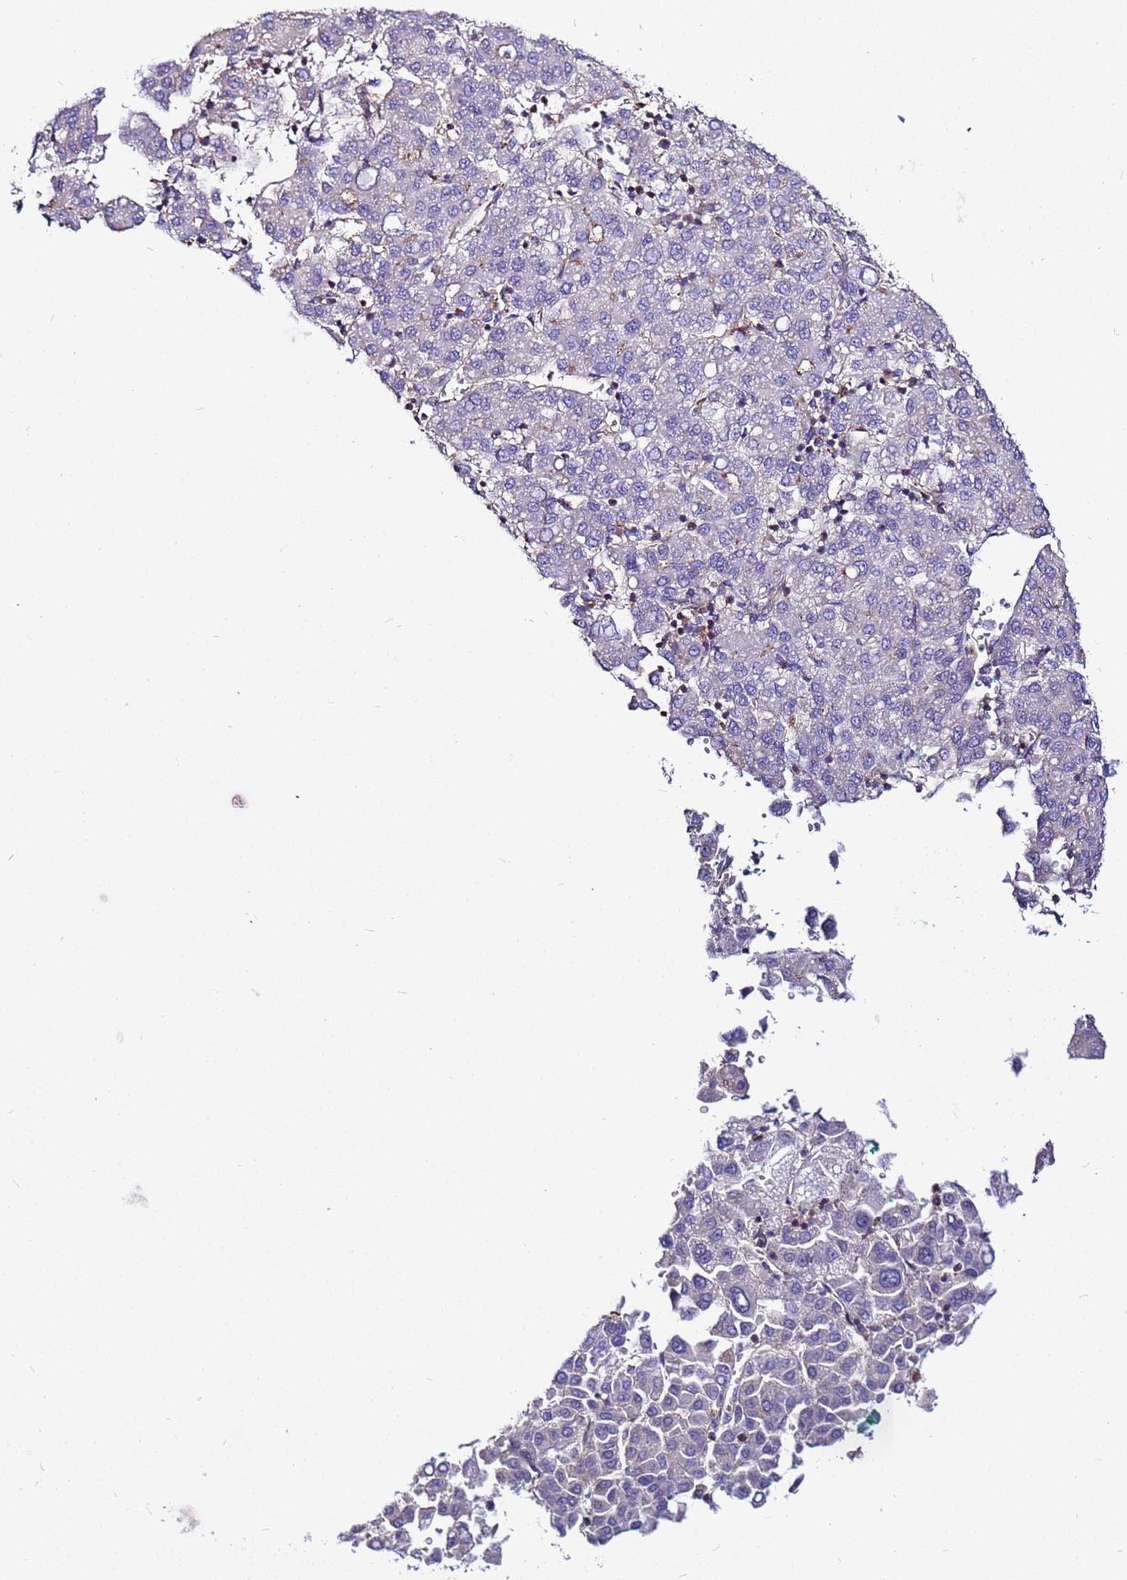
{"staining": {"intensity": "negative", "quantity": "none", "location": "none"}, "tissue": "liver cancer", "cell_type": "Tumor cells", "image_type": "cancer", "snomed": [{"axis": "morphology", "description": "Carcinoma, Hepatocellular, NOS"}, {"axis": "topography", "description": "Liver"}], "caption": "An immunohistochemistry histopathology image of hepatocellular carcinoma (liver) is shown. There is no staining in tumor cells of hepatocellular carcinoma (liver). Brightfield microscopy of immunohistochemistry (IHC) stained with DAB (3,3'-diaminobenzidine) (brown) and hematoxylin (blue), captured at high magnification.", "gene": "STK38", "patient": {"sex": "male", "age": 65}}